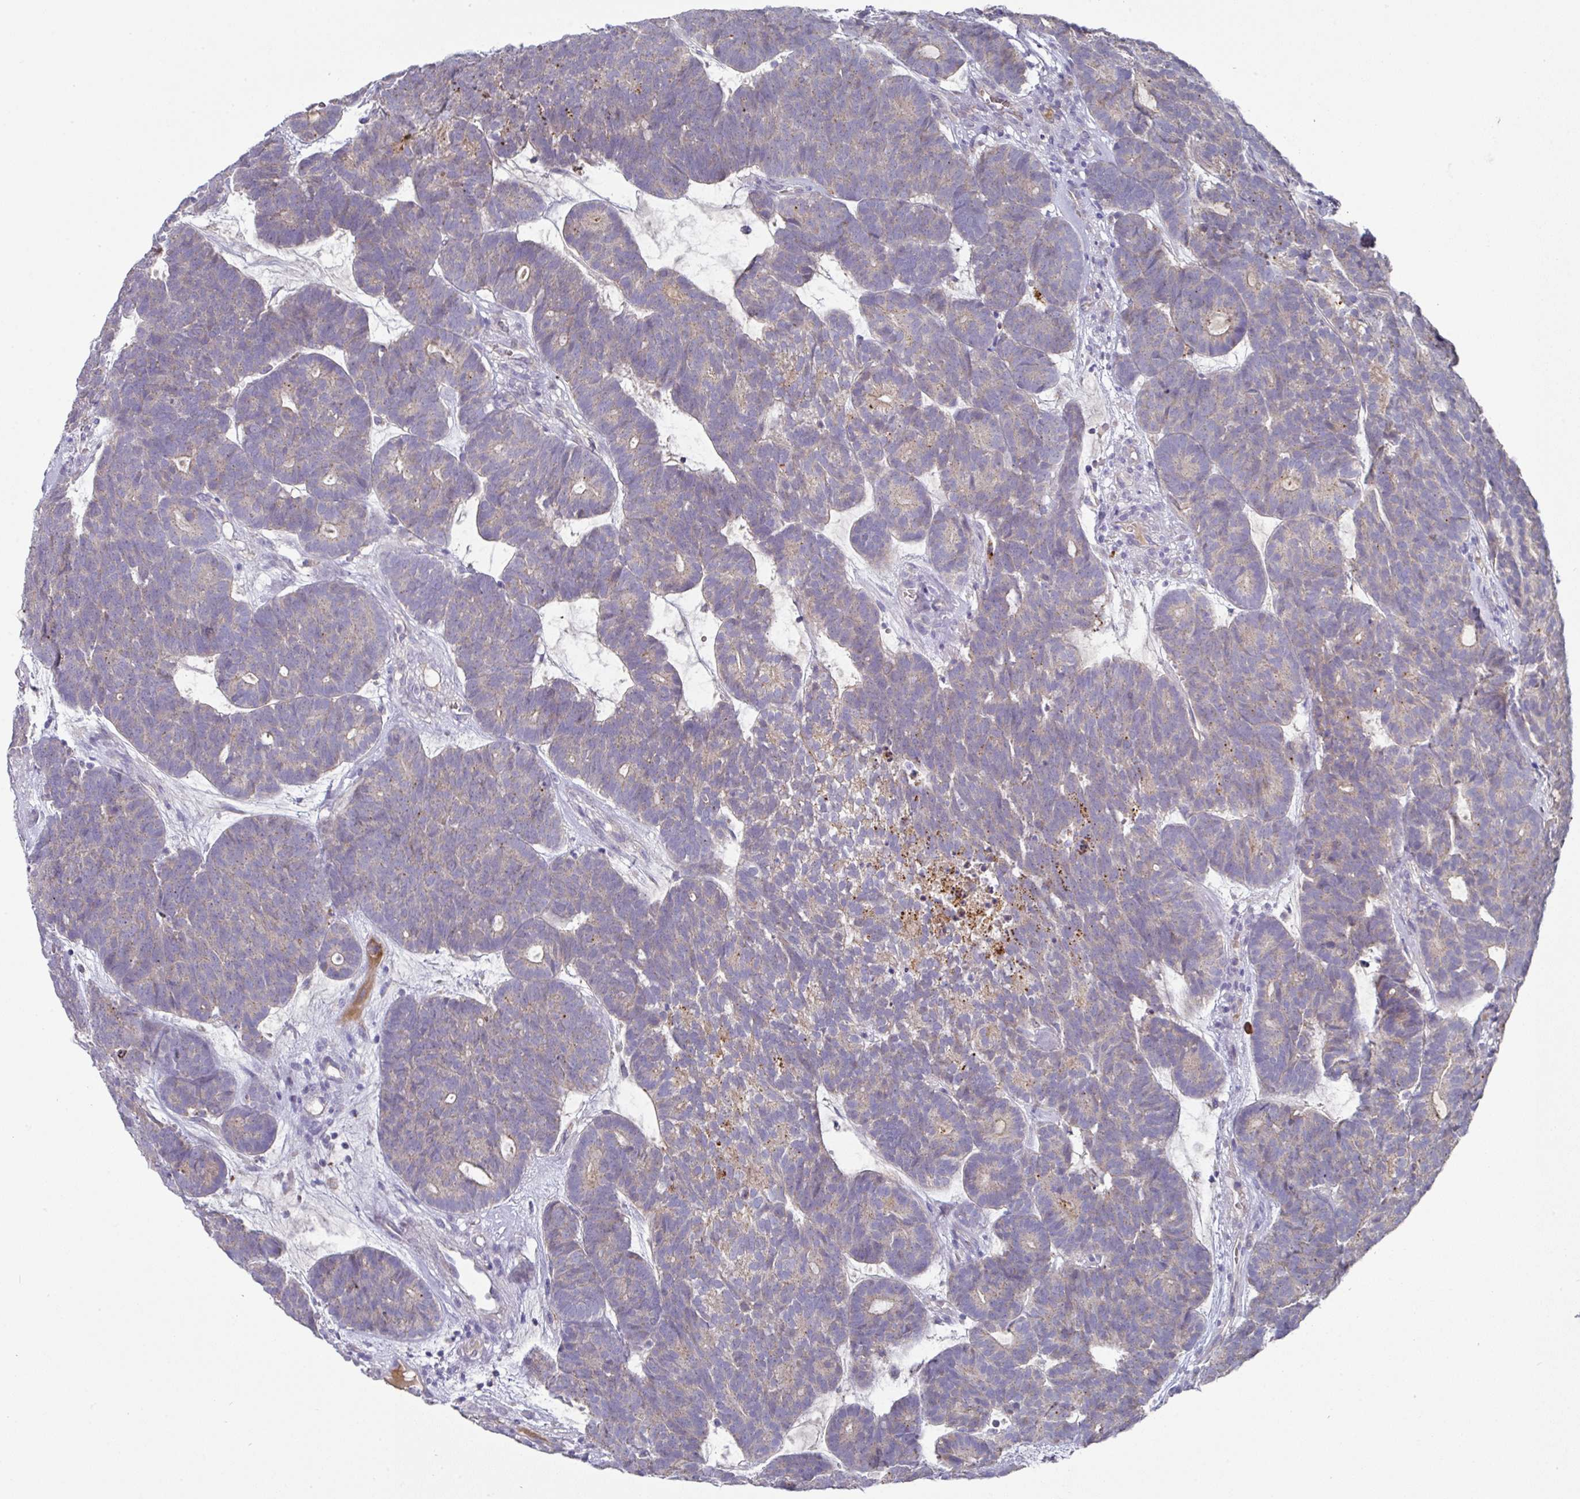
{"staining": {"intensity": "weak", "quantity": "<25%", "location": "cytoplasmic/membranous"}, "tissue": "head and neck cancer", "cell_type": "Tumor cells", "image_type": "cancer", "snomed": [{"axis": "morphology", "description": "Adenocarcinoma, NOS"}, {"axis": "topography", "description": "Head-Neck"}], "caption": "DAB (3,3'-diaminobenzidine) immunohistochemical staining of human head and neck cancer (adenocarcinoma) demonstrates no significant expression in tumor cells.", "gene": "IL4R", "patient": {"sex": "female", "age": 81}}